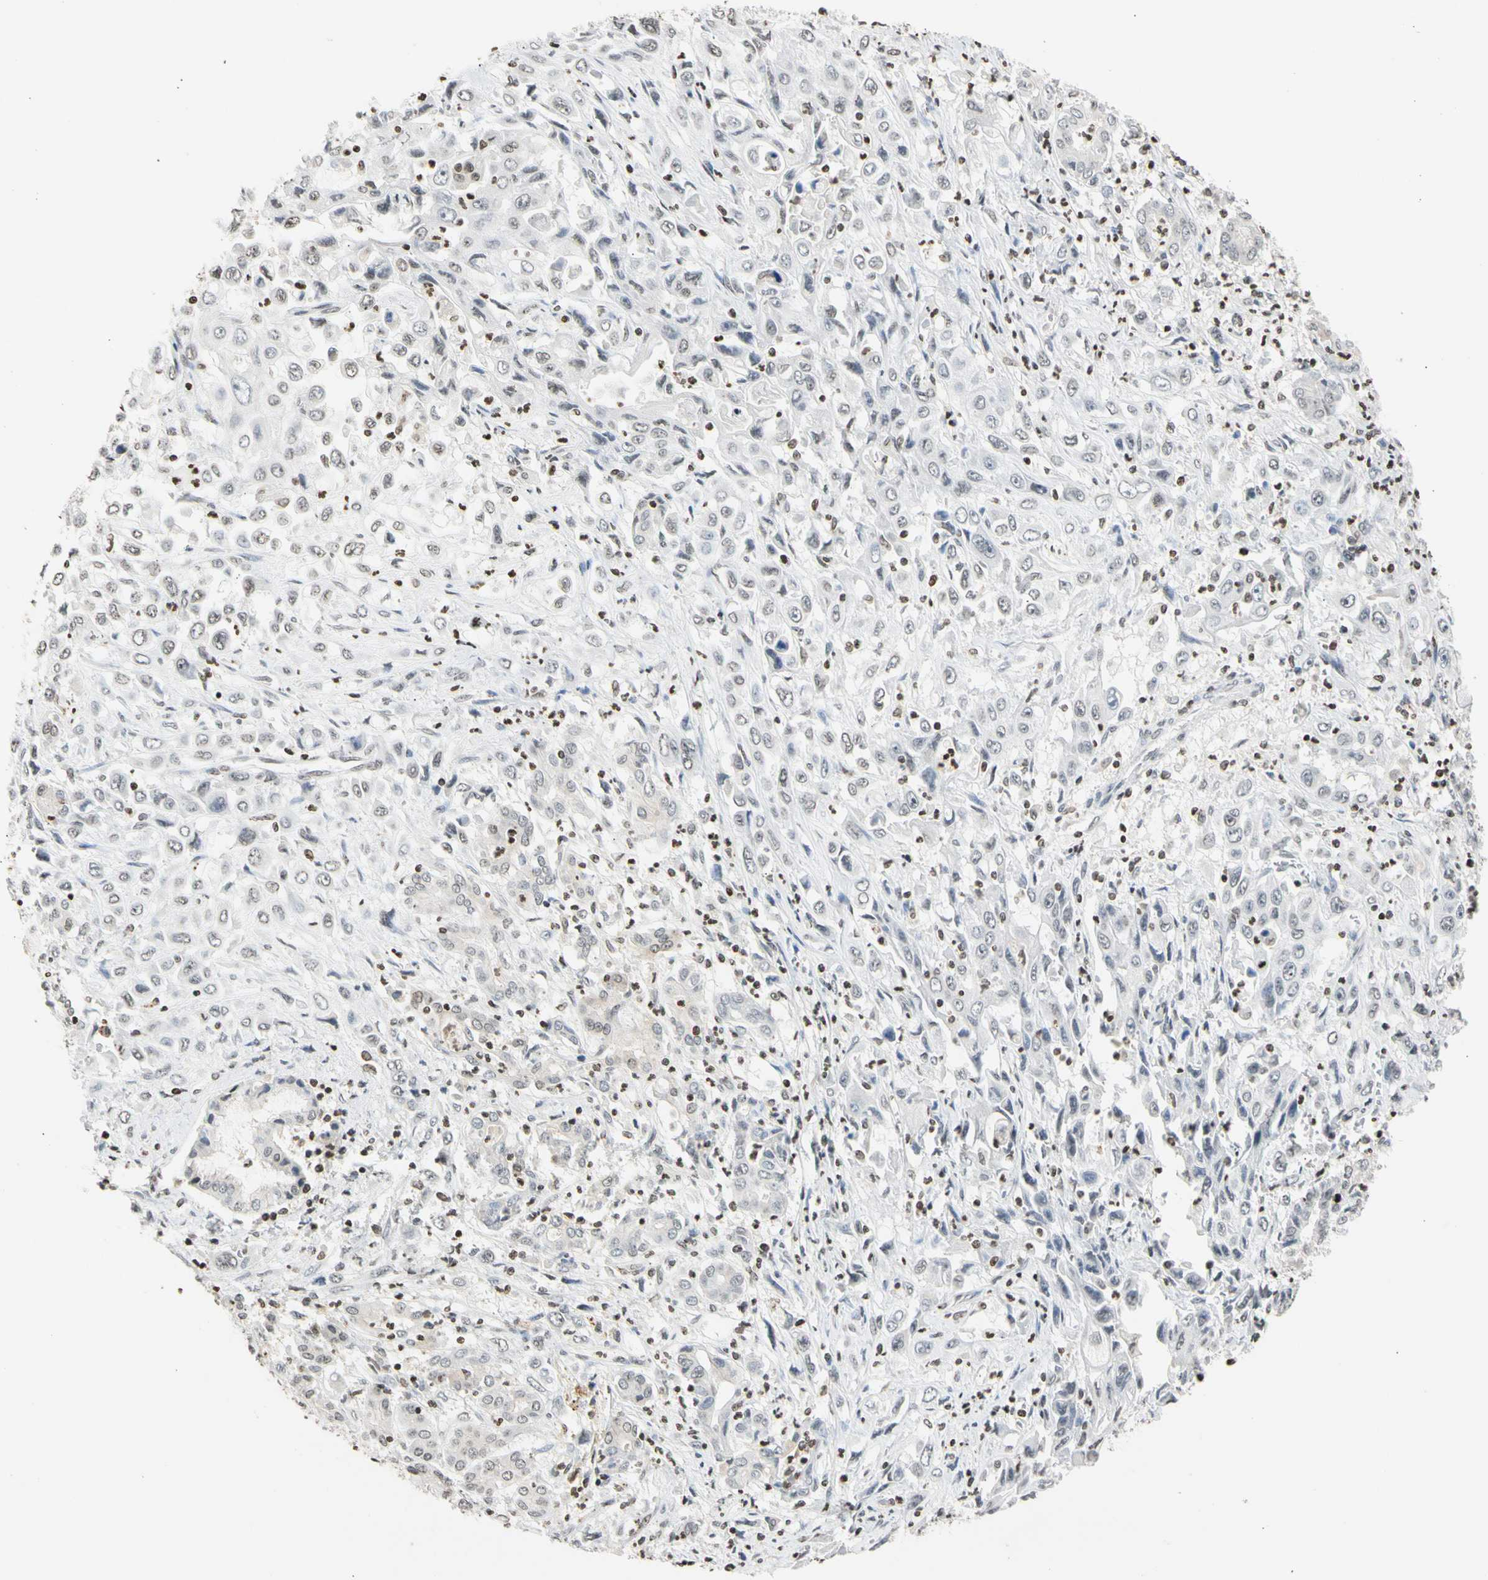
{"staining": {"intensity": "negative", "quantity": "none", "location": "none"}, "tissue": "pancreatic cancer", "cell_type": "Tumor cells", "image_type": "cancer", "snomed": [{"axis": "morphology", "description": "Adenocarcinoma, NOS"}, {"axis": "topography", "description": "Pancreas"}], "caption": "DAB immunohistochemical staining of pancreatic cancer demonstrates no significant positivity in tumor cells. (Brightfield microscopy of DAB (3,3'-diaminobenzidine) immunohistochemistry (IHC) at high magnification).", "gene": "GPX4", "patient": {"sex": "male", "age": 70}}